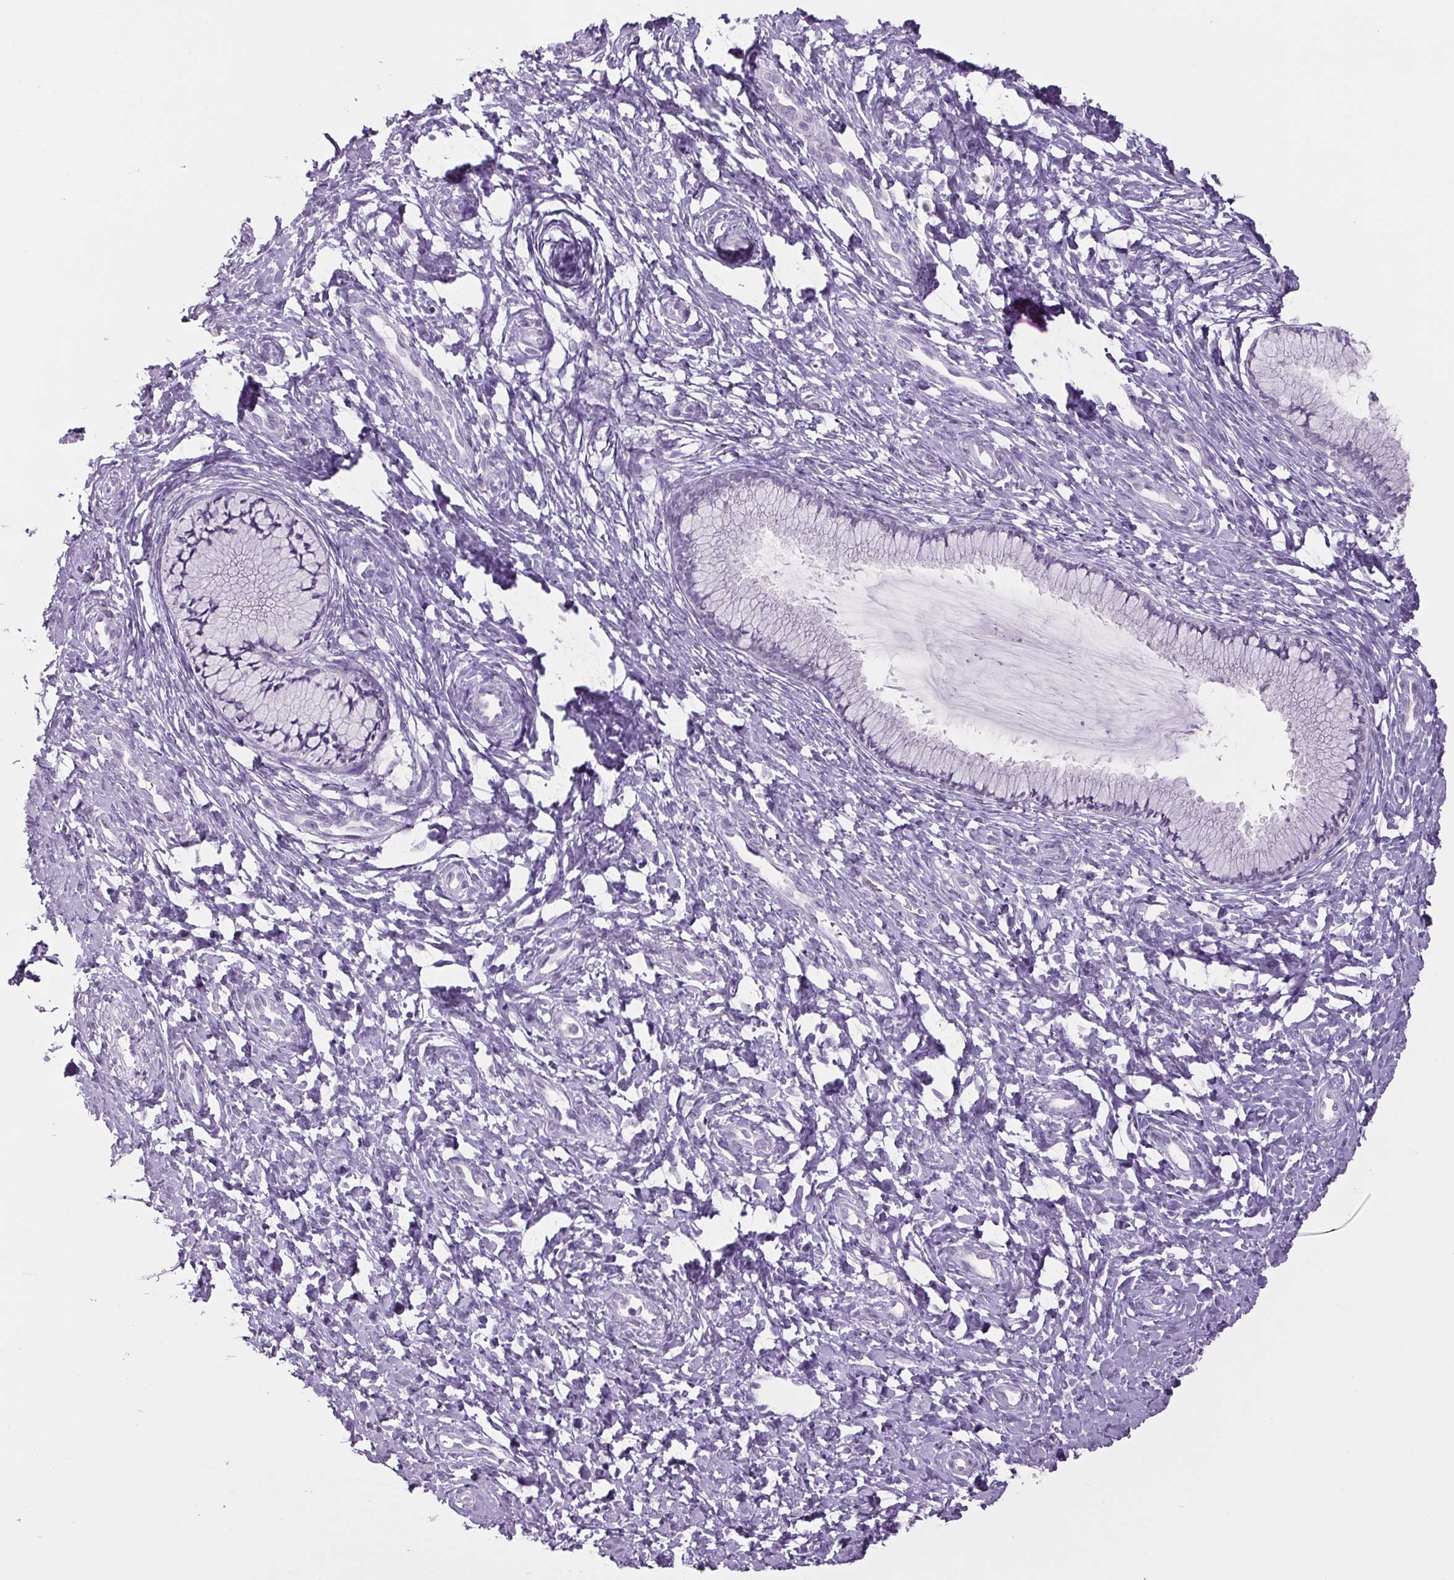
{"staining": {"intensity": "negative", "quantity": "none", "location": "none"}, "tissue": "cervix", "cell_type": "Glandular cells", "image_type": "normal", "snomed": [{"axis": "morphology", "description": "Normal tissue, NOS"}, {"axis": "topography", "description": "Cervix"}], "caption": "Immunohistochemical staining of benign cervix reveals no significant expression in glandular cells.", "gene": "PPP1R1A", "patient": {"sex": "female", "age": 37}}